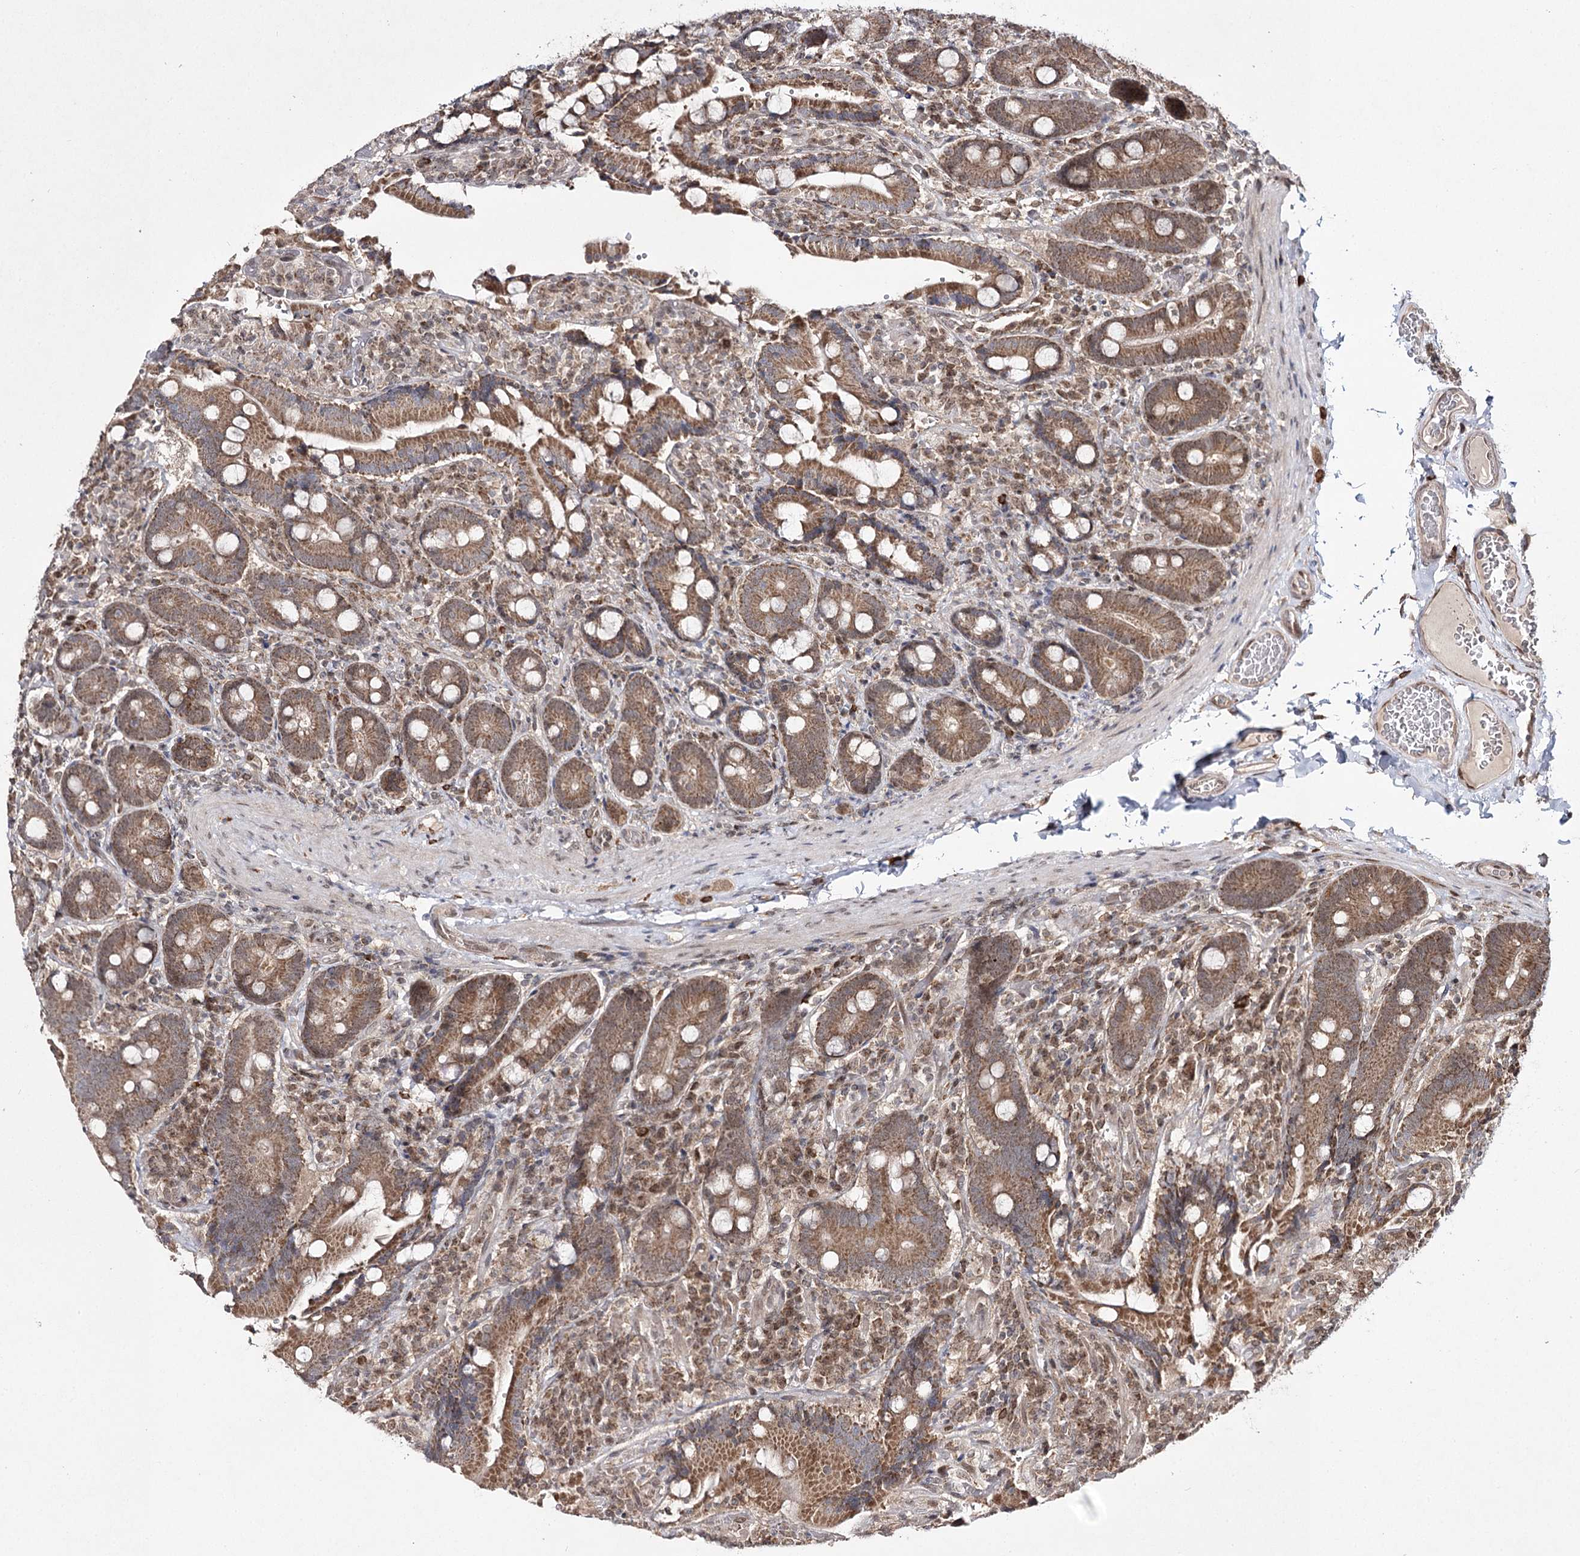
{"staining": {"intensity": "moderate", "quantity": ">75%", "location": "cytoplasmic/membranous"}, "tissue": "duodenum", "cell_type": "Glandular cells", "image_type": "normal", "snomed": [{"axis": "morphology", "description": "Normal tissue, NOS"}, {"axis": "topography", "description": "Duodenum"}], "caption": "Immunohistochemistry of benign human duodenum demonstrates medium levels of moderate cytoplasmic/membranous staining in about >75% of glandular cells.", "gene": "TRNT1", "patient": {"sex": "female", "age": 62}}